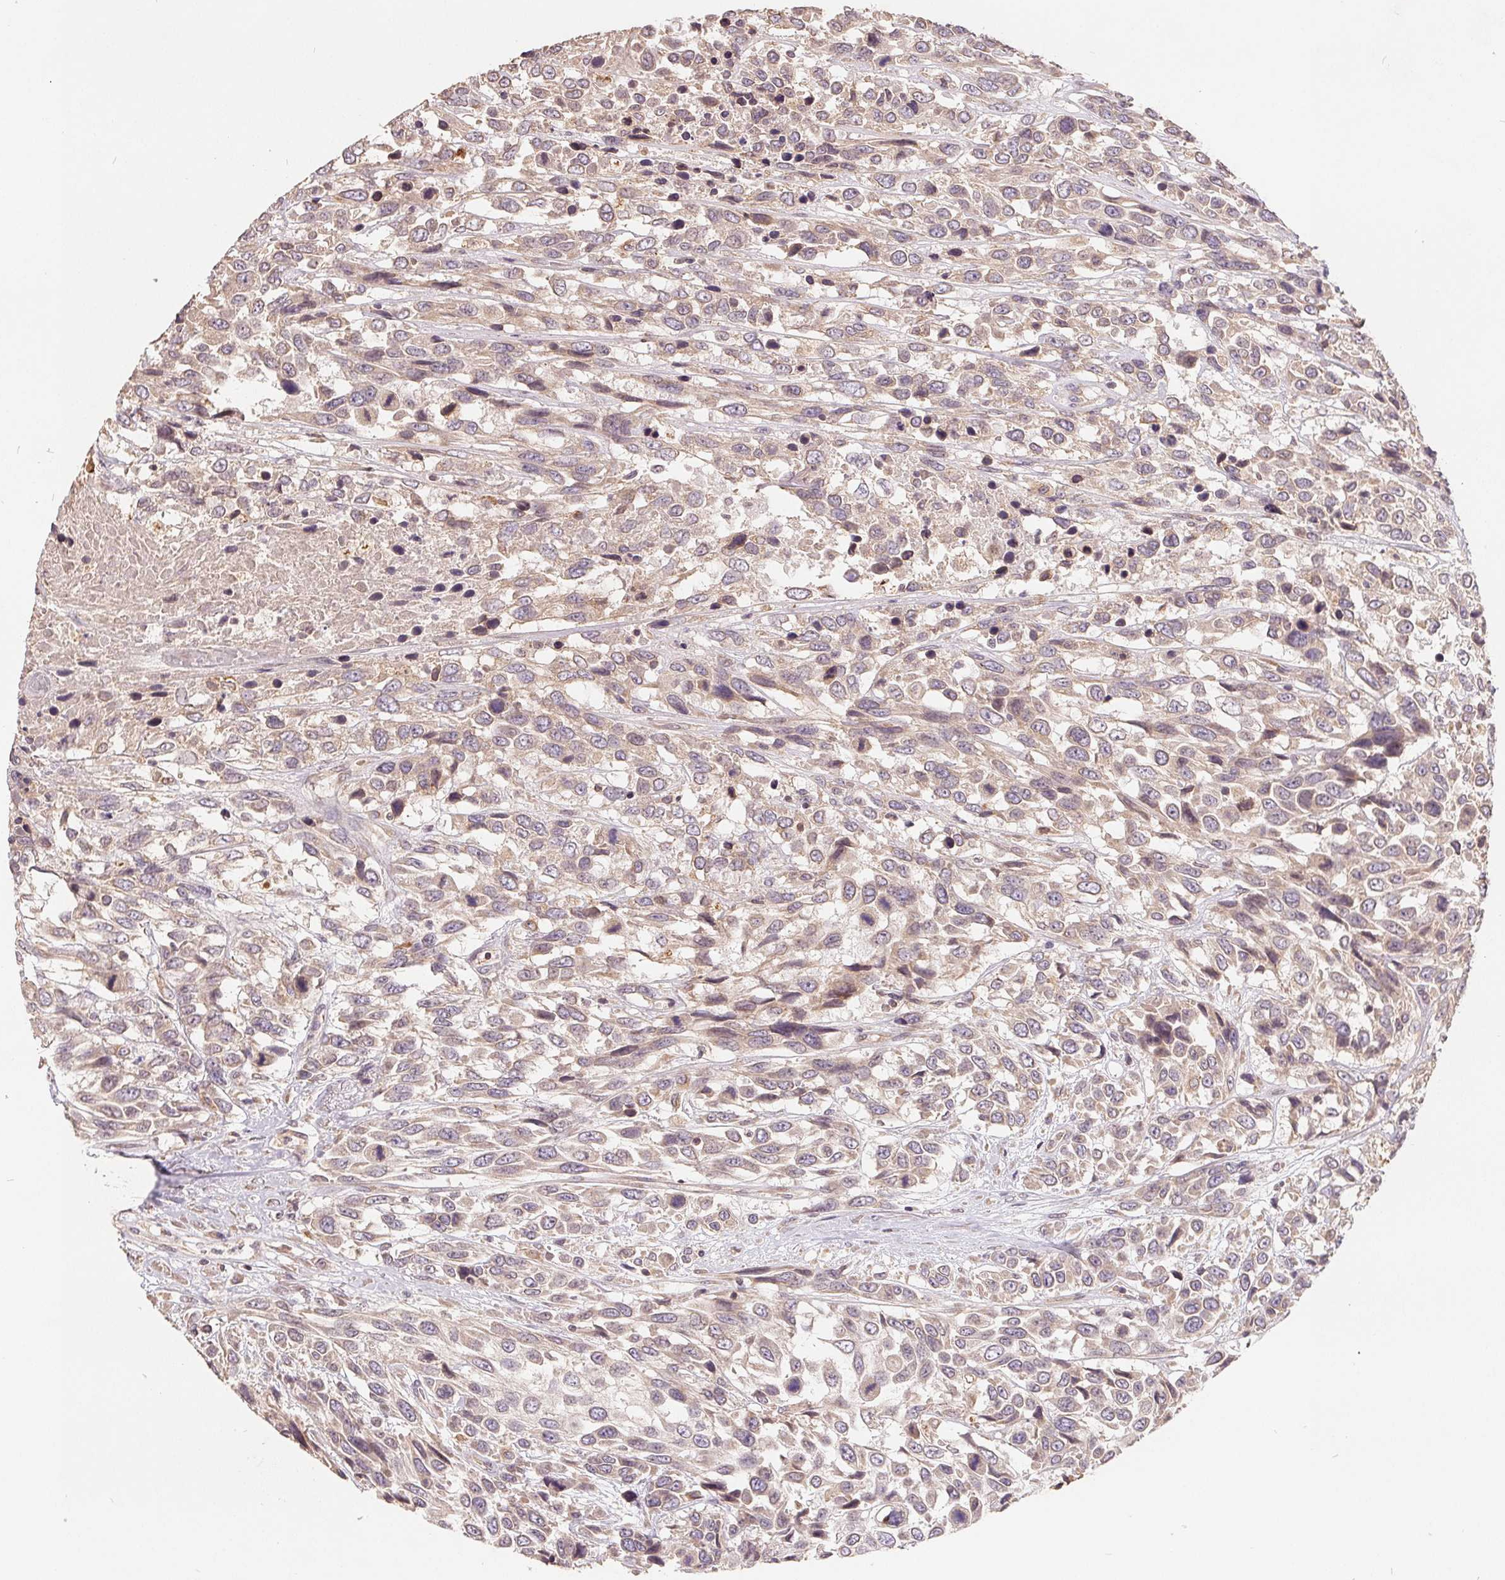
{"staining": {"intensity": "weak", "quantity": "25%-75%", "location": "cytoplasmic/membranous"}, "tissue": "urothelial cancer", "cell_type": "Tumor cells", "image_type": "cancer", "snomed": [{"axis": "morphology", "description": "Urothelial carcinoma, High grade"}, {"axis": "topography", "description": "Urinary bladder"}], "caption": "Immunohistochemistry photomicrograph of neoplastic tissue: high-grade urothelial carcinoma stained using immunohistochemistry exhibits low levels of weak protein expression localized specifically in the cytoplasmic/membranous of tumor cells, appearing as a cytoplasmic/membranous brown color.", "gene": "CDIPT", "patient": {"sex": "female", "age": 70}}